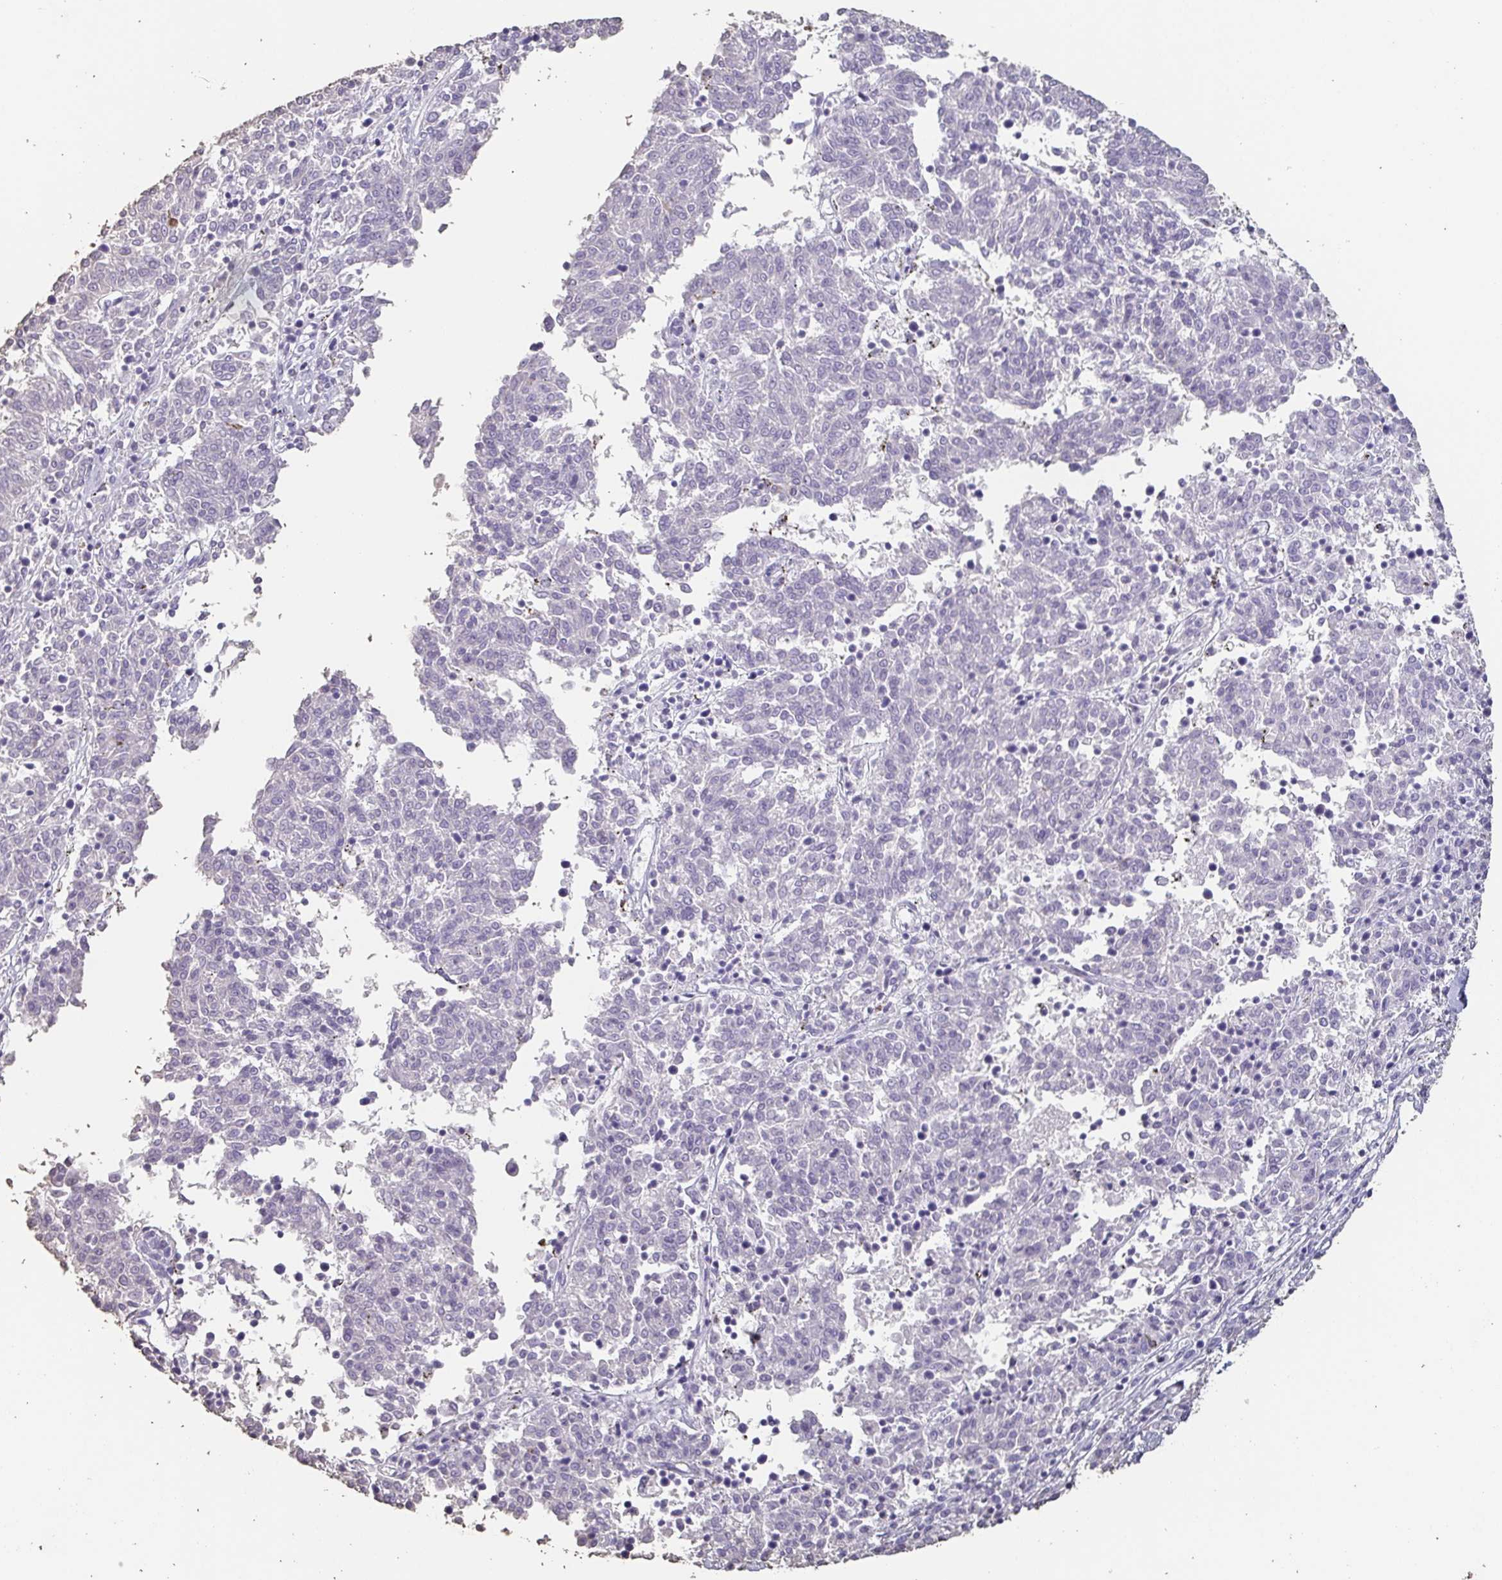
{"staining": {"intensity": "negative", "quantity": "none", "location": "none"}, "tissue": "melanoma", "cell_type": "Tumor cells", "image_type": "cancer", "snomed": [{"axis": "morphology", "description": "Malignant melanoma, NOS"}, {"axis": "topography", "description": "Skin"}], "caption": "Melanoma was stained to show a protein in brown. There is no significant positivity in tumor cells.", "gene": "BPIFA2", "patient": {"sex": "female", "age": 72}}